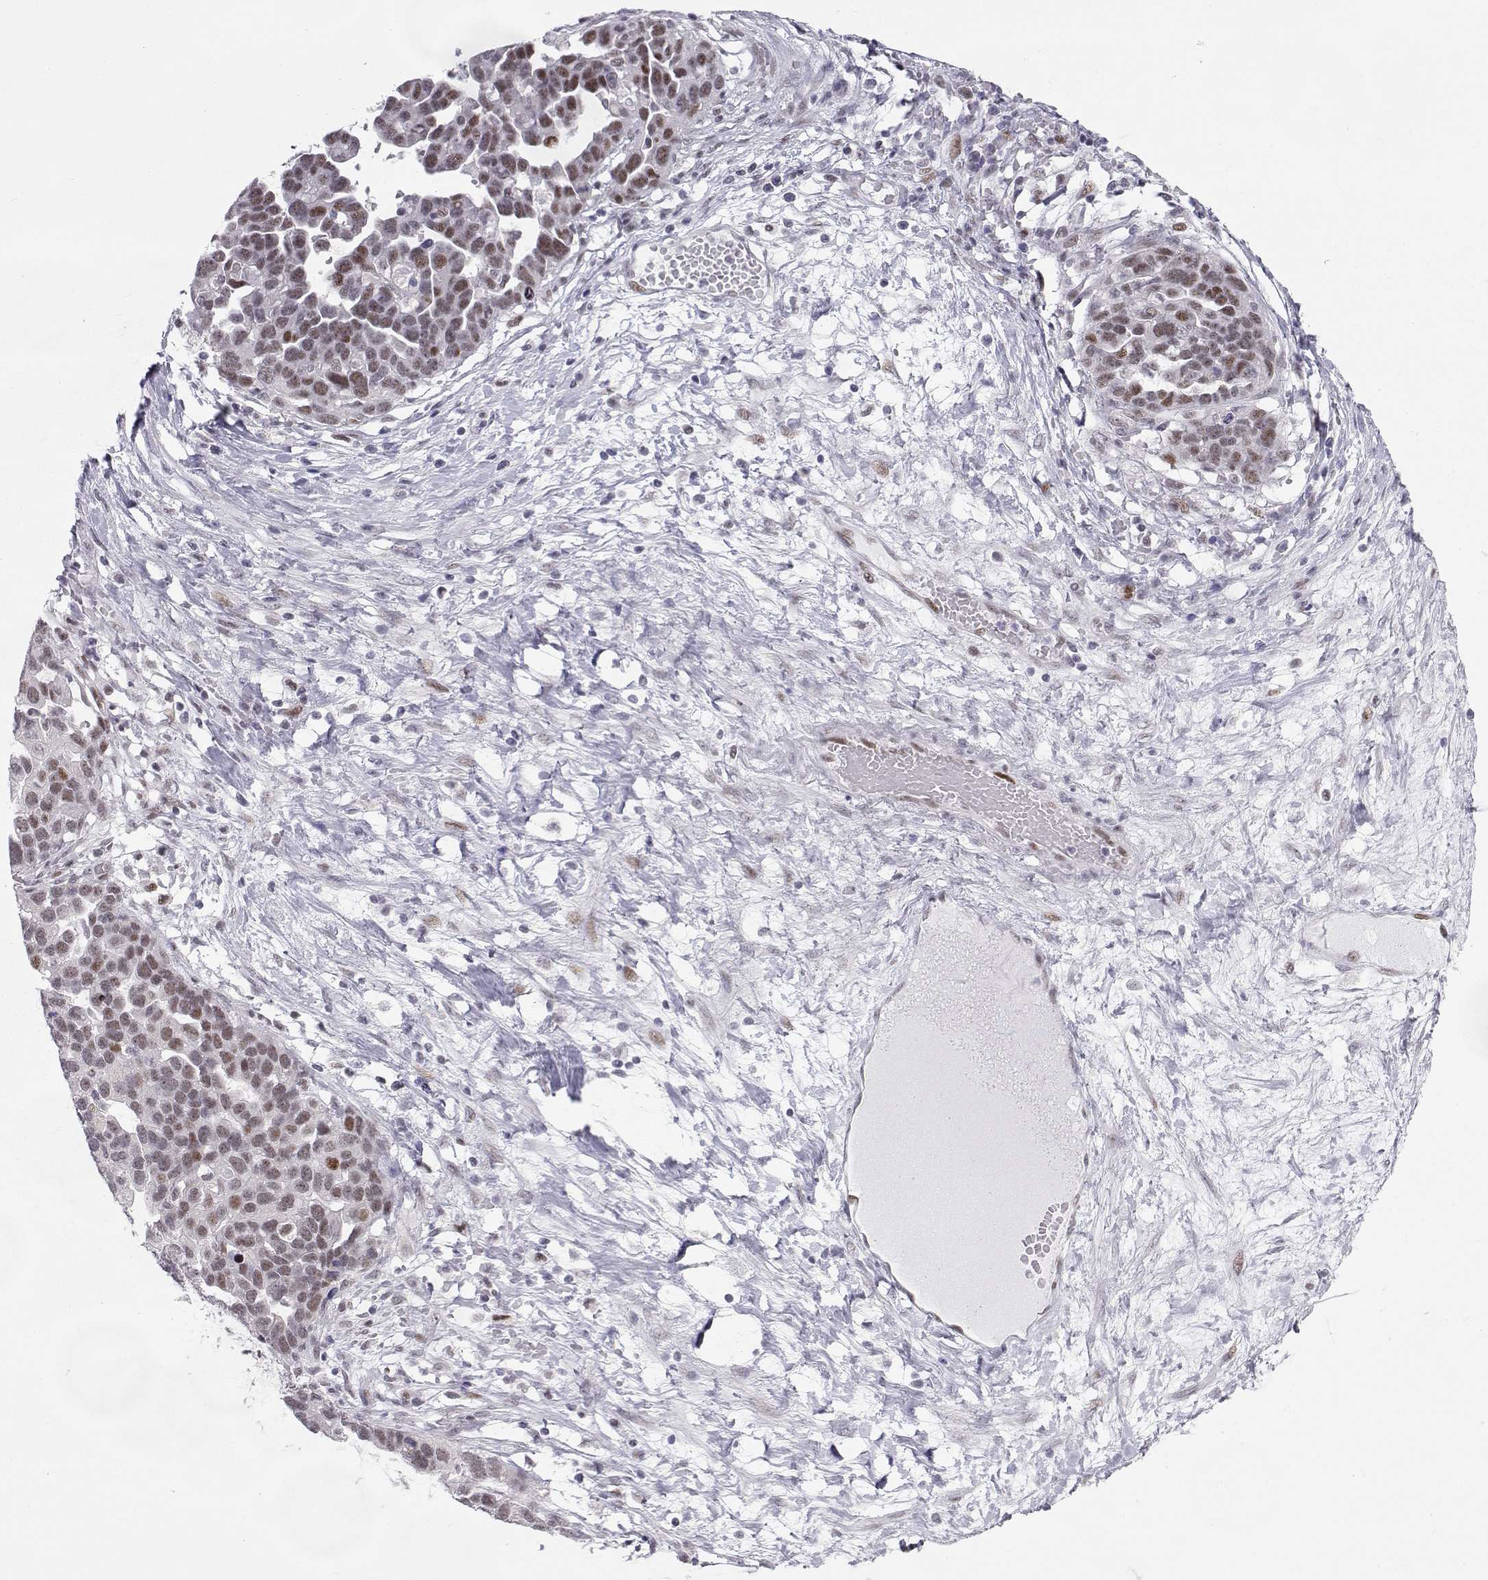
{"staining": {"intensity": "moderate", "quantity": "<25%", "location": "nuclear"}, "tissue": "ovarian cancer", "cell_type": "Tumor cells", "image_type": "cancer", "snomed": [{"axis": "morphology", "description": "Cystadenocarcinoma, serous, NOS"}, {"axis": "topography", "description": "Ovary"}], "caption": "Immunohistochemistry (IHC) of serous cystadenocarcinoma (ovarian) demonstrates low levels of moderate nuclear expression in approximately <25% of tumor cells. The staining was performed using DAB, with brown indicating positive protein expression. Nuclei are stained blue with hematoxylin.", "gene": "SIX6", "patient": {"sex": "female", "age": 54}}